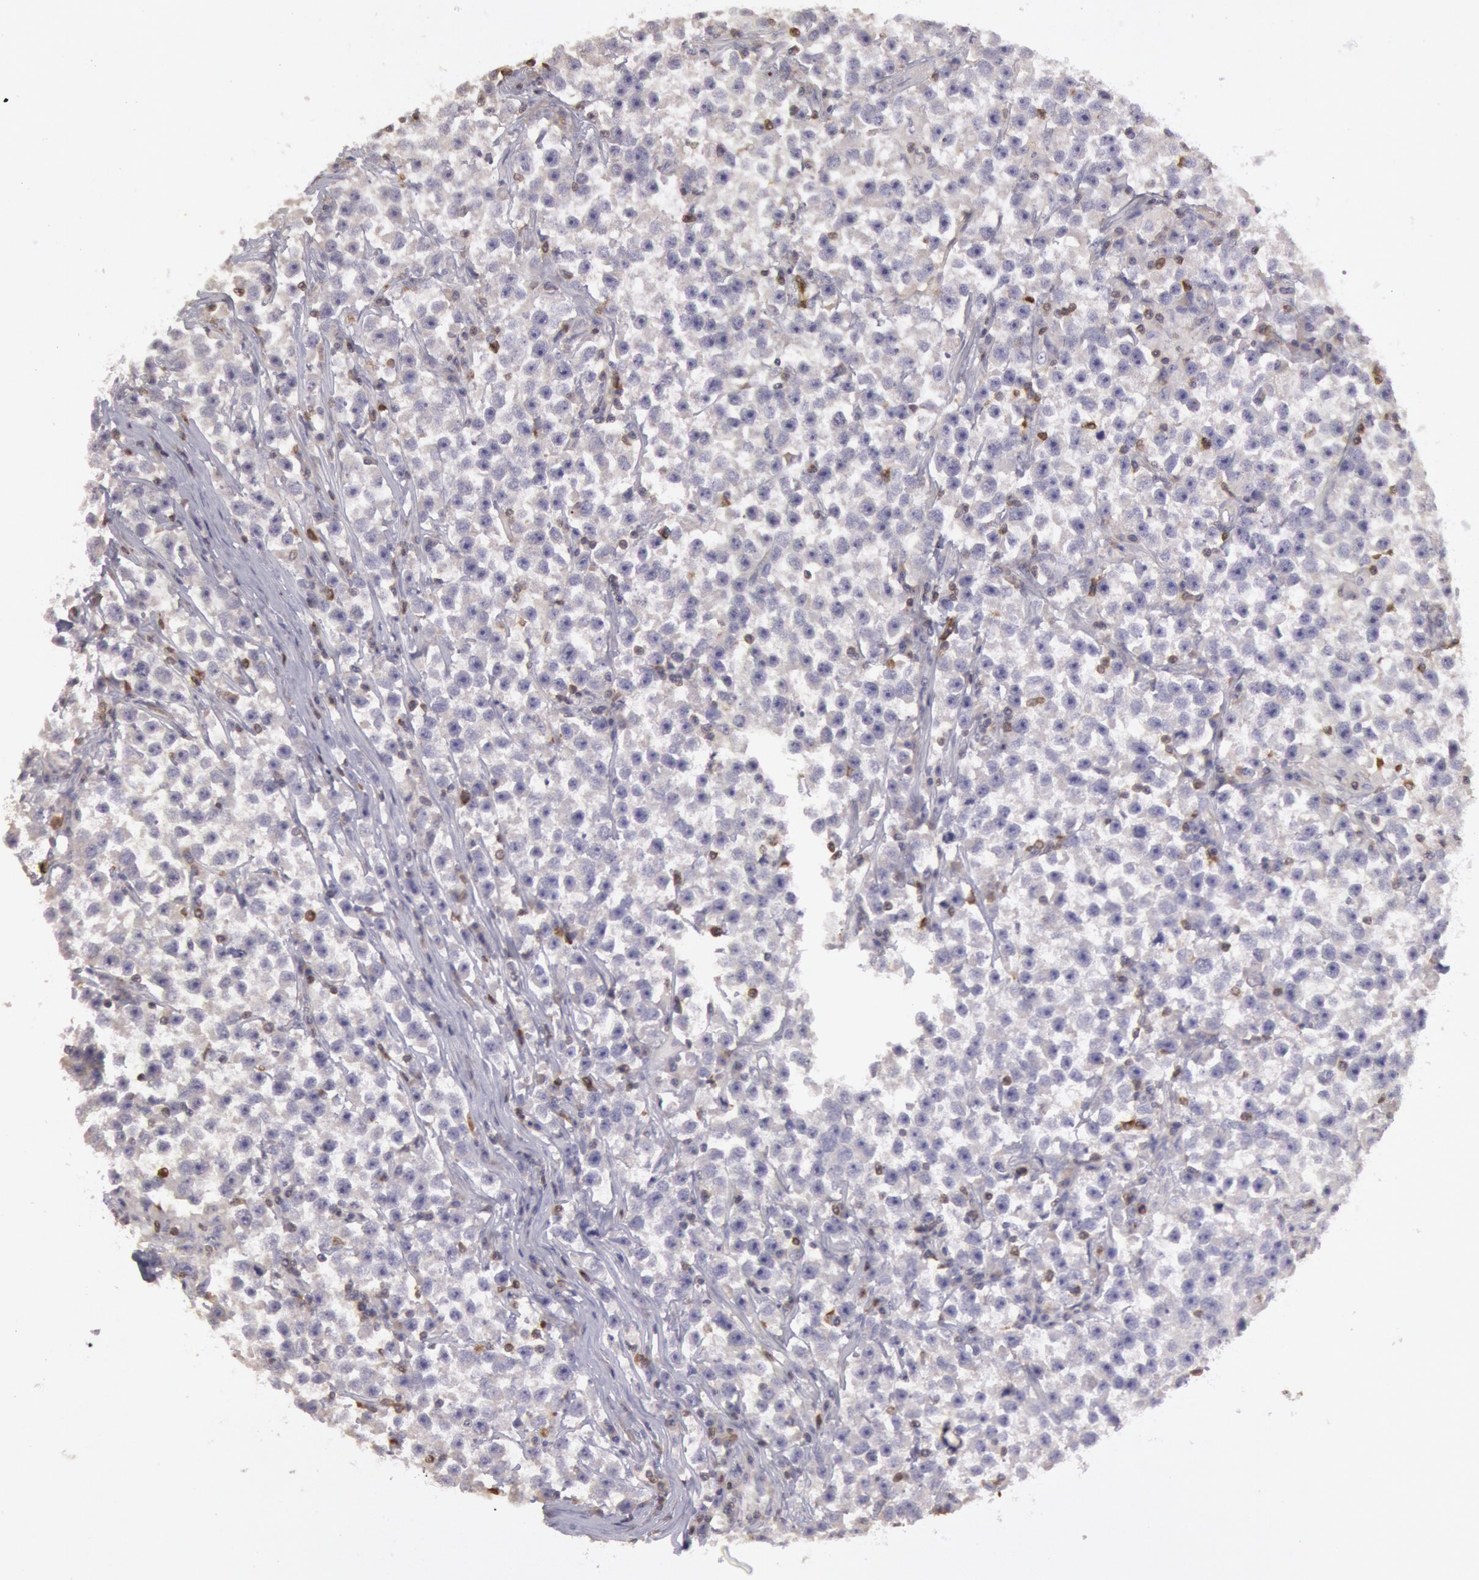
{"staining": {"intensity": "negative", "quantity": "none", "location": "none"}, "tissue": "testis cancer", "cell_type": "Tumor cells", "image_type": "cancer", "snomed": [{"axis": "morphology", "description": "Seminoma, NOS"}, {"axis": "topography", "description": "Testis"}], "caption": "Immunohistochemical staining of seminoma (testis) exhibits no significant expression in tumor cells.", "gene": "RAB27A", "patient": {"sex": "male", "age": 33}}